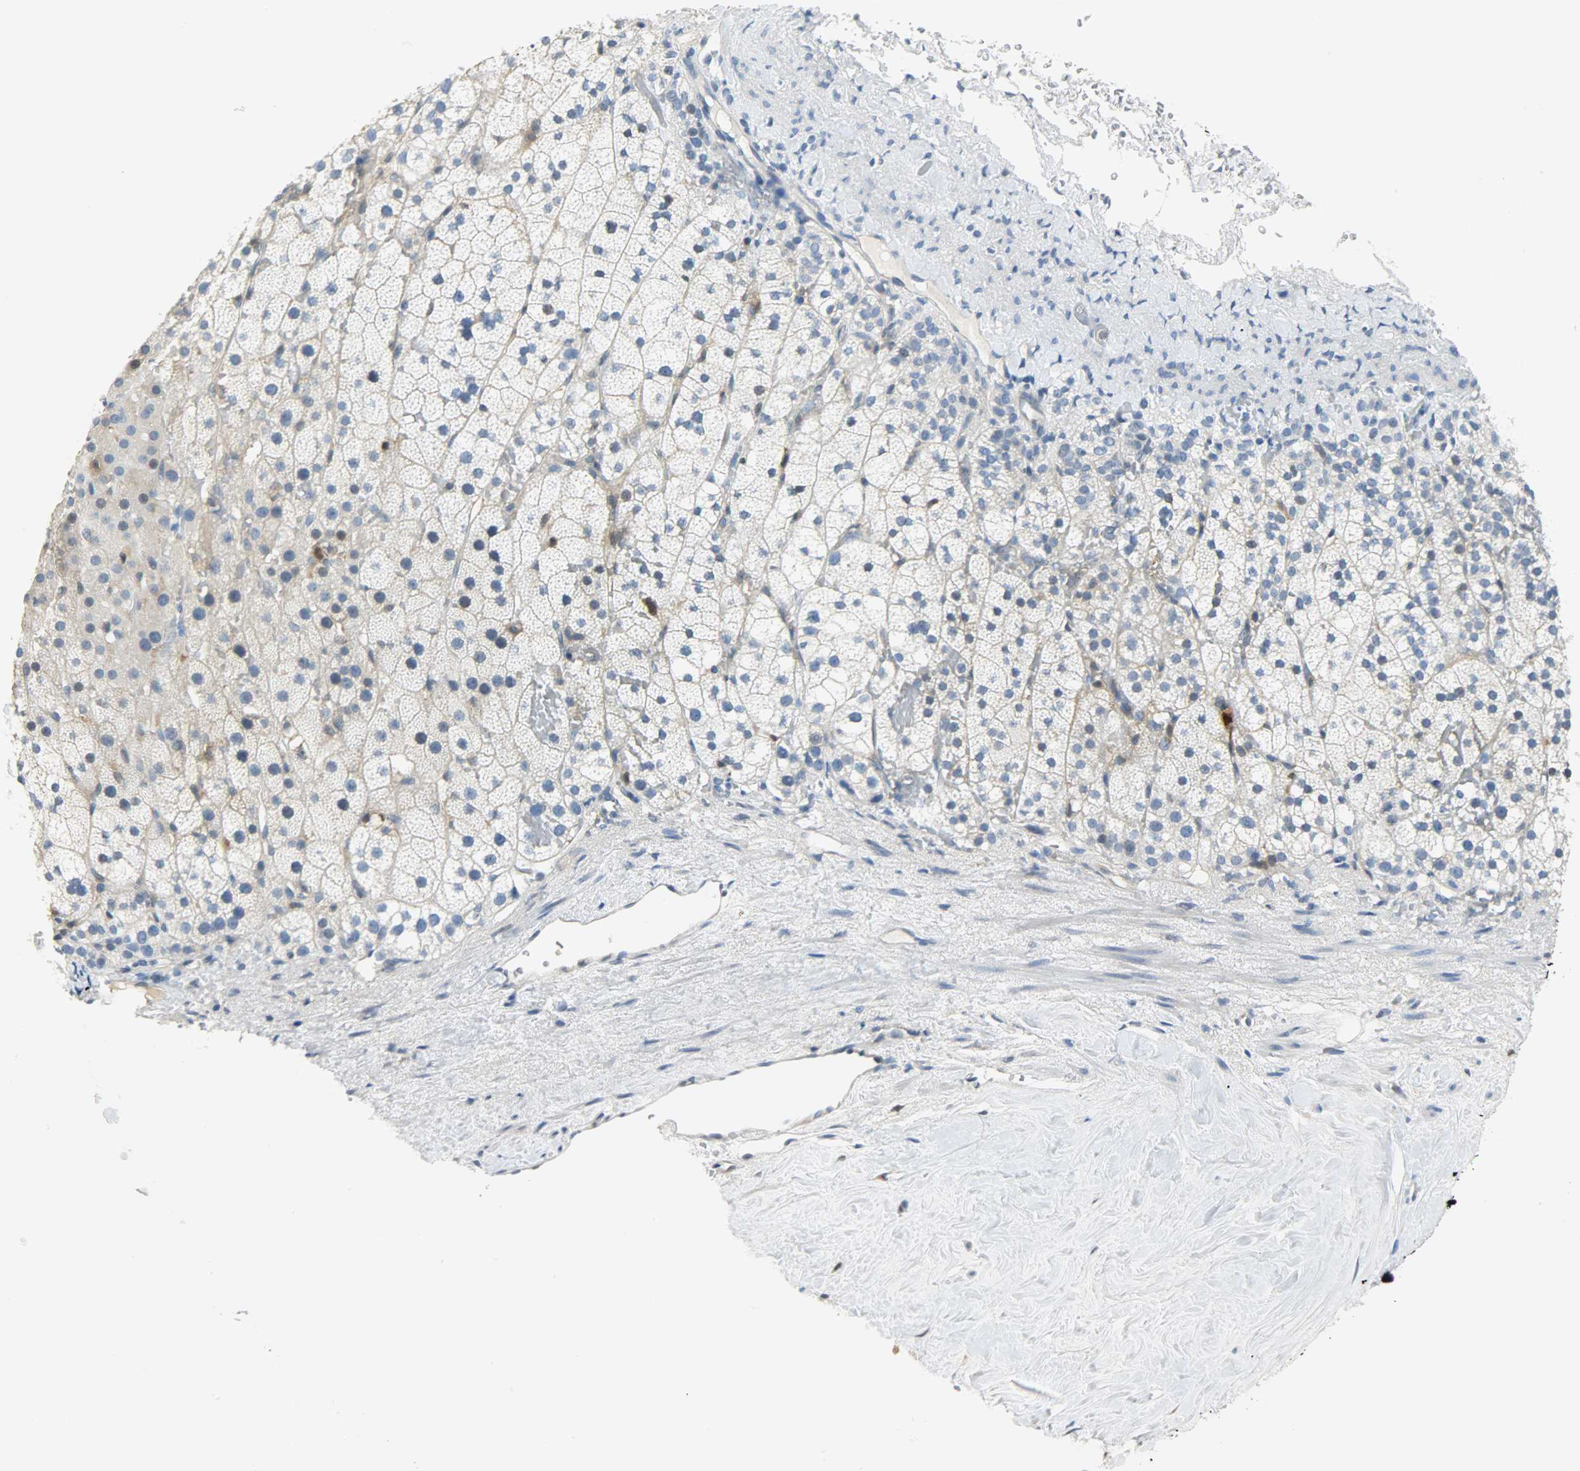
{"staining": {"intensity": "negative", "quantity": "none", "location": "none"}, "tissue": "adrenal gland", "cell_type": "Glandular cells", "image_type": "normal", "snomed": [{"axis": "morphology", "description": "Normal tissue, NOS"}, {"axis": "topography", "description": "Adrenal gland"}], "caption": "Glandular cells show no significant protein staining in normal adrenal gland. Brightfield microscopy of immunohistochemistry (IHC) stained with DAB (brown) and hematoxylin (blue), captured at high magnification.", "gene": "EIF4EBP1", "patient": {"sex": "male", "age": 35}}